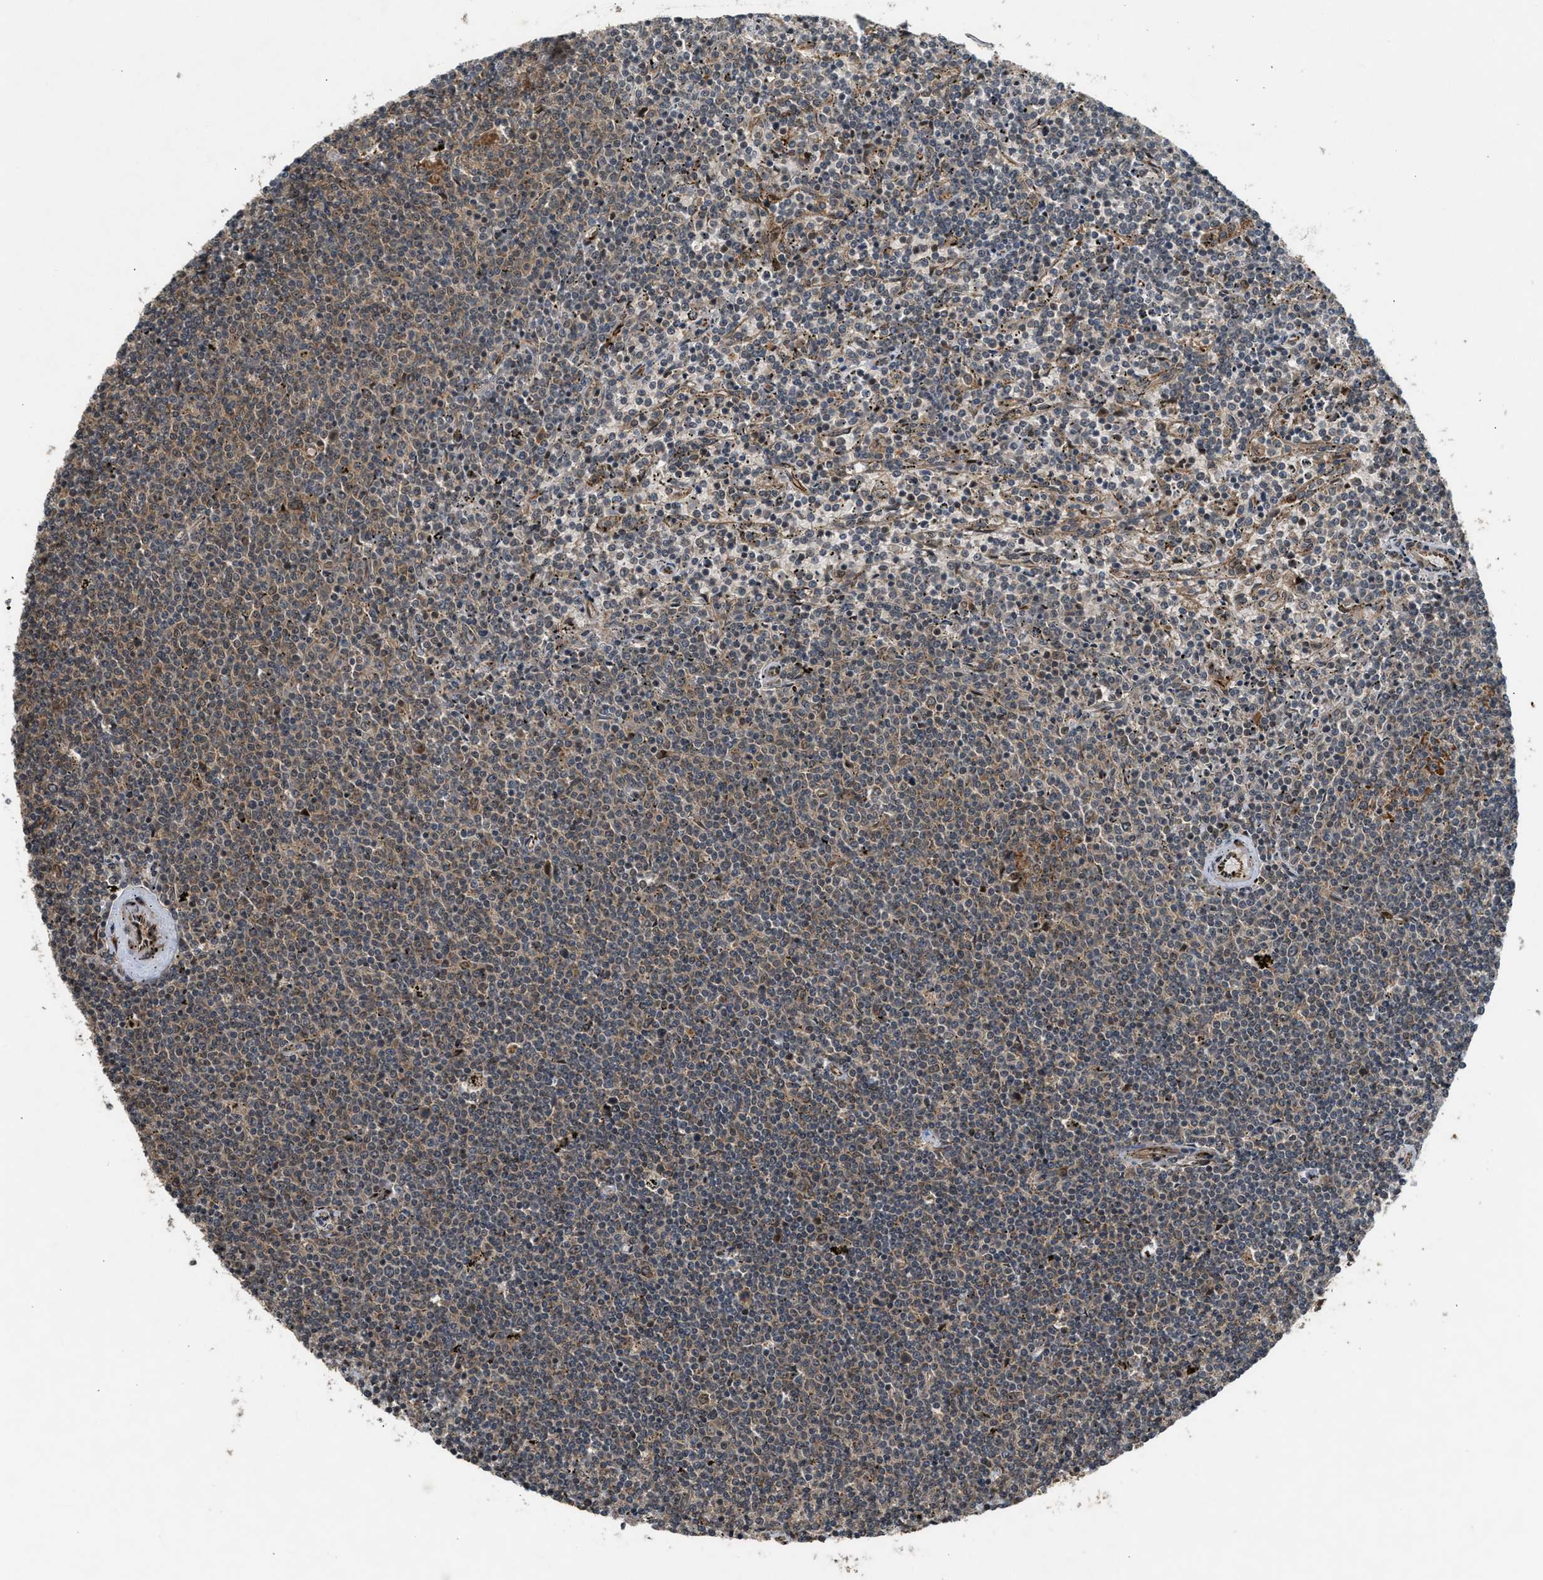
{"staining": {"intensity": "moderate", "quantity": "<25%", "location": "cytoplasmic/membranous,nuclear"}, "tissue": "lymphoma", "cell_type": "Tumor cells", "image_type": "cancer", "snomed": [{"axis": "morphology", "description": "Malignant lymphoma, non-Hodgkin's type, Low grade"}, {"axis": "topography", "description": "Spleen"}], "caption": "Immunohistochemical staining of human lymphoma shows moderate cytoplasmic/membranous and nuclear protein expression in about <25% of tumor cells. (brown staining indicates protein expression, while blue staining denotes nuclei).", "gene": "TXNL1", "patient": {"sex": "female", "age": 50}}